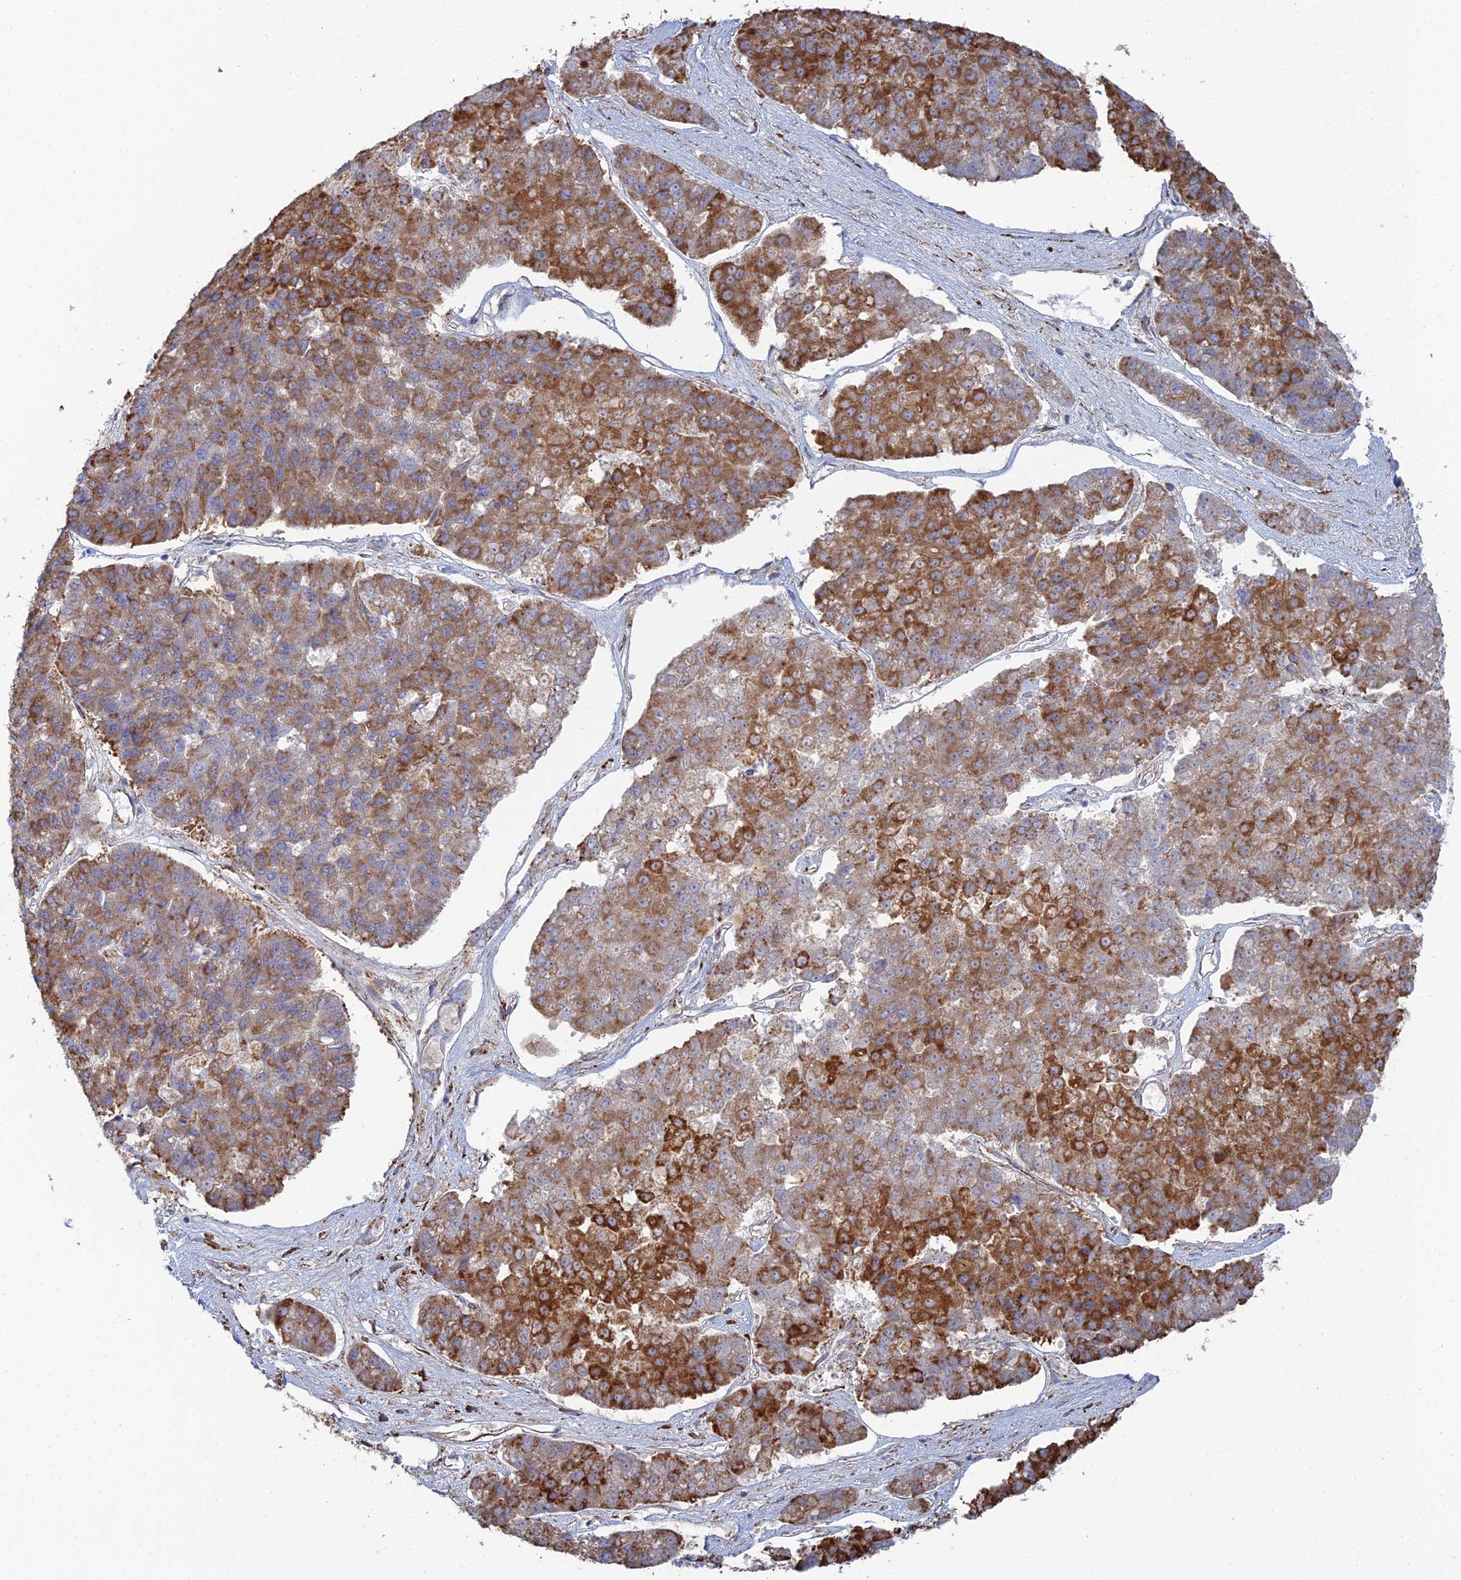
{"staining": {"intensity": "strong", "quantity": "25%-75%", "location": "cytoplasmic/membranous"}, "tissue": "pancreatic cancer", "cell_type": "Tumor cells", "image_type": "cancer", "snomed": [{"axis": "morphology", "description": "Adenocarcinoma, NOS"}, {"axis": "topography", "description": "Pancreas"}], "caption": "Adenocarcinoma (pancreatic) stained for a protein shows strong cytoplasmic/membranous positivity in tumor cells. (IHC, brightfield microscopy, high magnification).", "gene": "TRAPPC6A", "patient": {"sex": "male", "age": 50}}